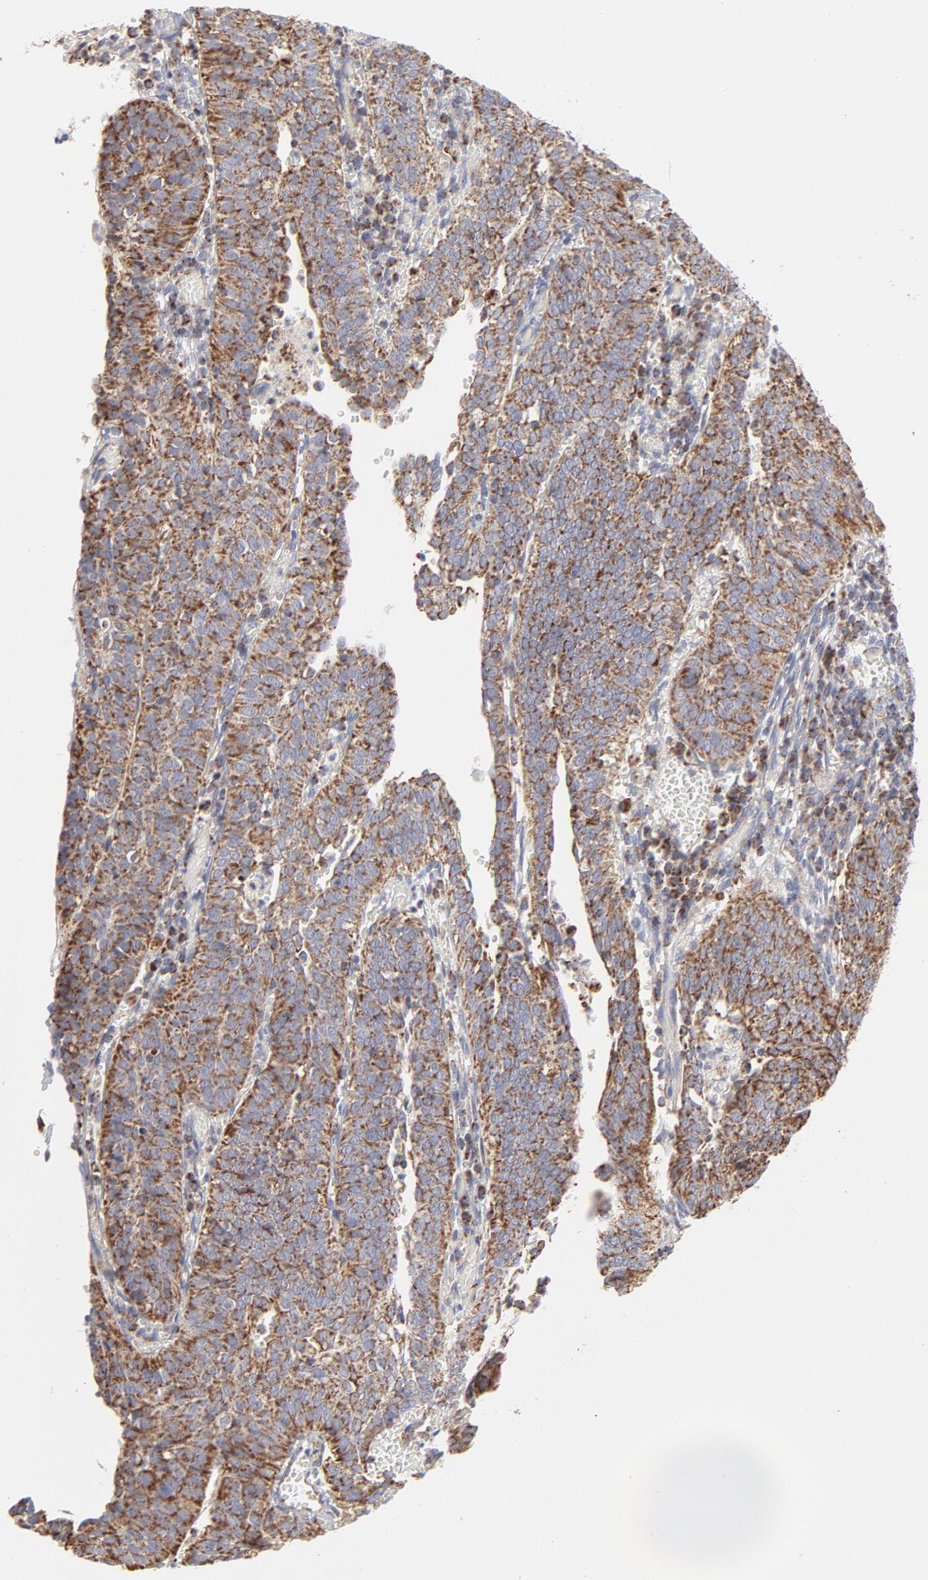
{"staining": {"intensity": "strong", "quantity": ">75%", "location": "cytoplasmic/membranous"}, "tissue": "cervical cancer", "cell_type": "Tumor cells", "image_type": "cancer", "snomed": [{"axis": "morphology", "description": "Squamous cell carcinoma, NOS"}, {"axis": "topography", "description": "Cervix"}], "caption": "Brown immunohistochemical staining in human squamous cell carcinoma (cervical) exhibits strong cytoplasmic/membranous staining in about >75% of tumor cells.", "gene": "ASB3", "patient": {"sex": "female", "age": 39}}